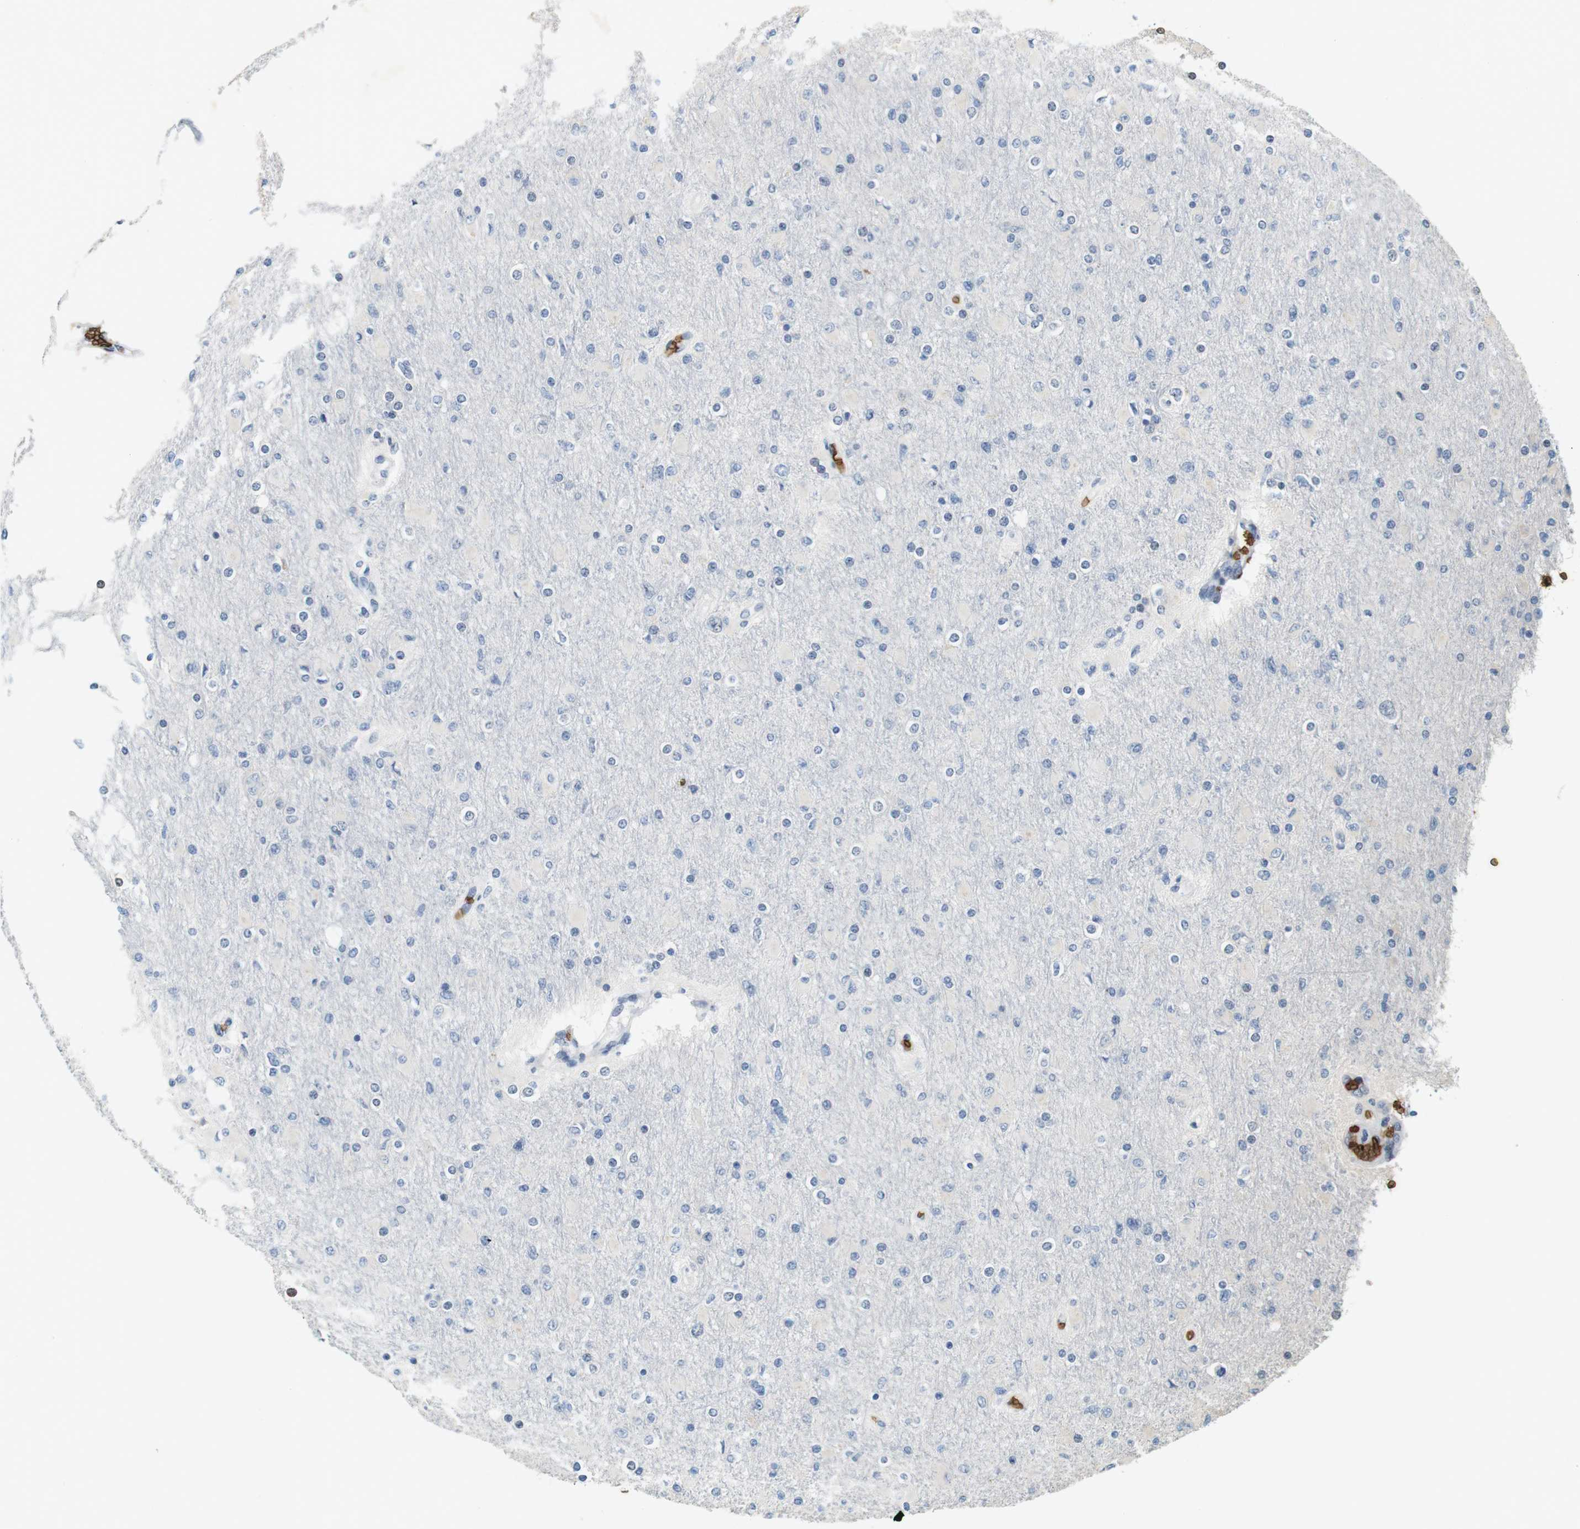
{"staining": {"intensity": "negative", "quantity": "none", "location": "none"}, "tissue": "glioma", "cell_type": "Tumor cells", "image_type": "cancer", "snomed": [{"axis": "morphology", "description": "Glioma, malignant, High grade"}, {"axis": "topography", "description": "Cerebral cortex"}], "caption": "DAB (3,3'-diaminobenzidine) immunohistochemical staining of human glioma displays no significant positivity in tumor cells.", "gene": "SLC4A1", "patient": {"sex": "female", "age": 36}}